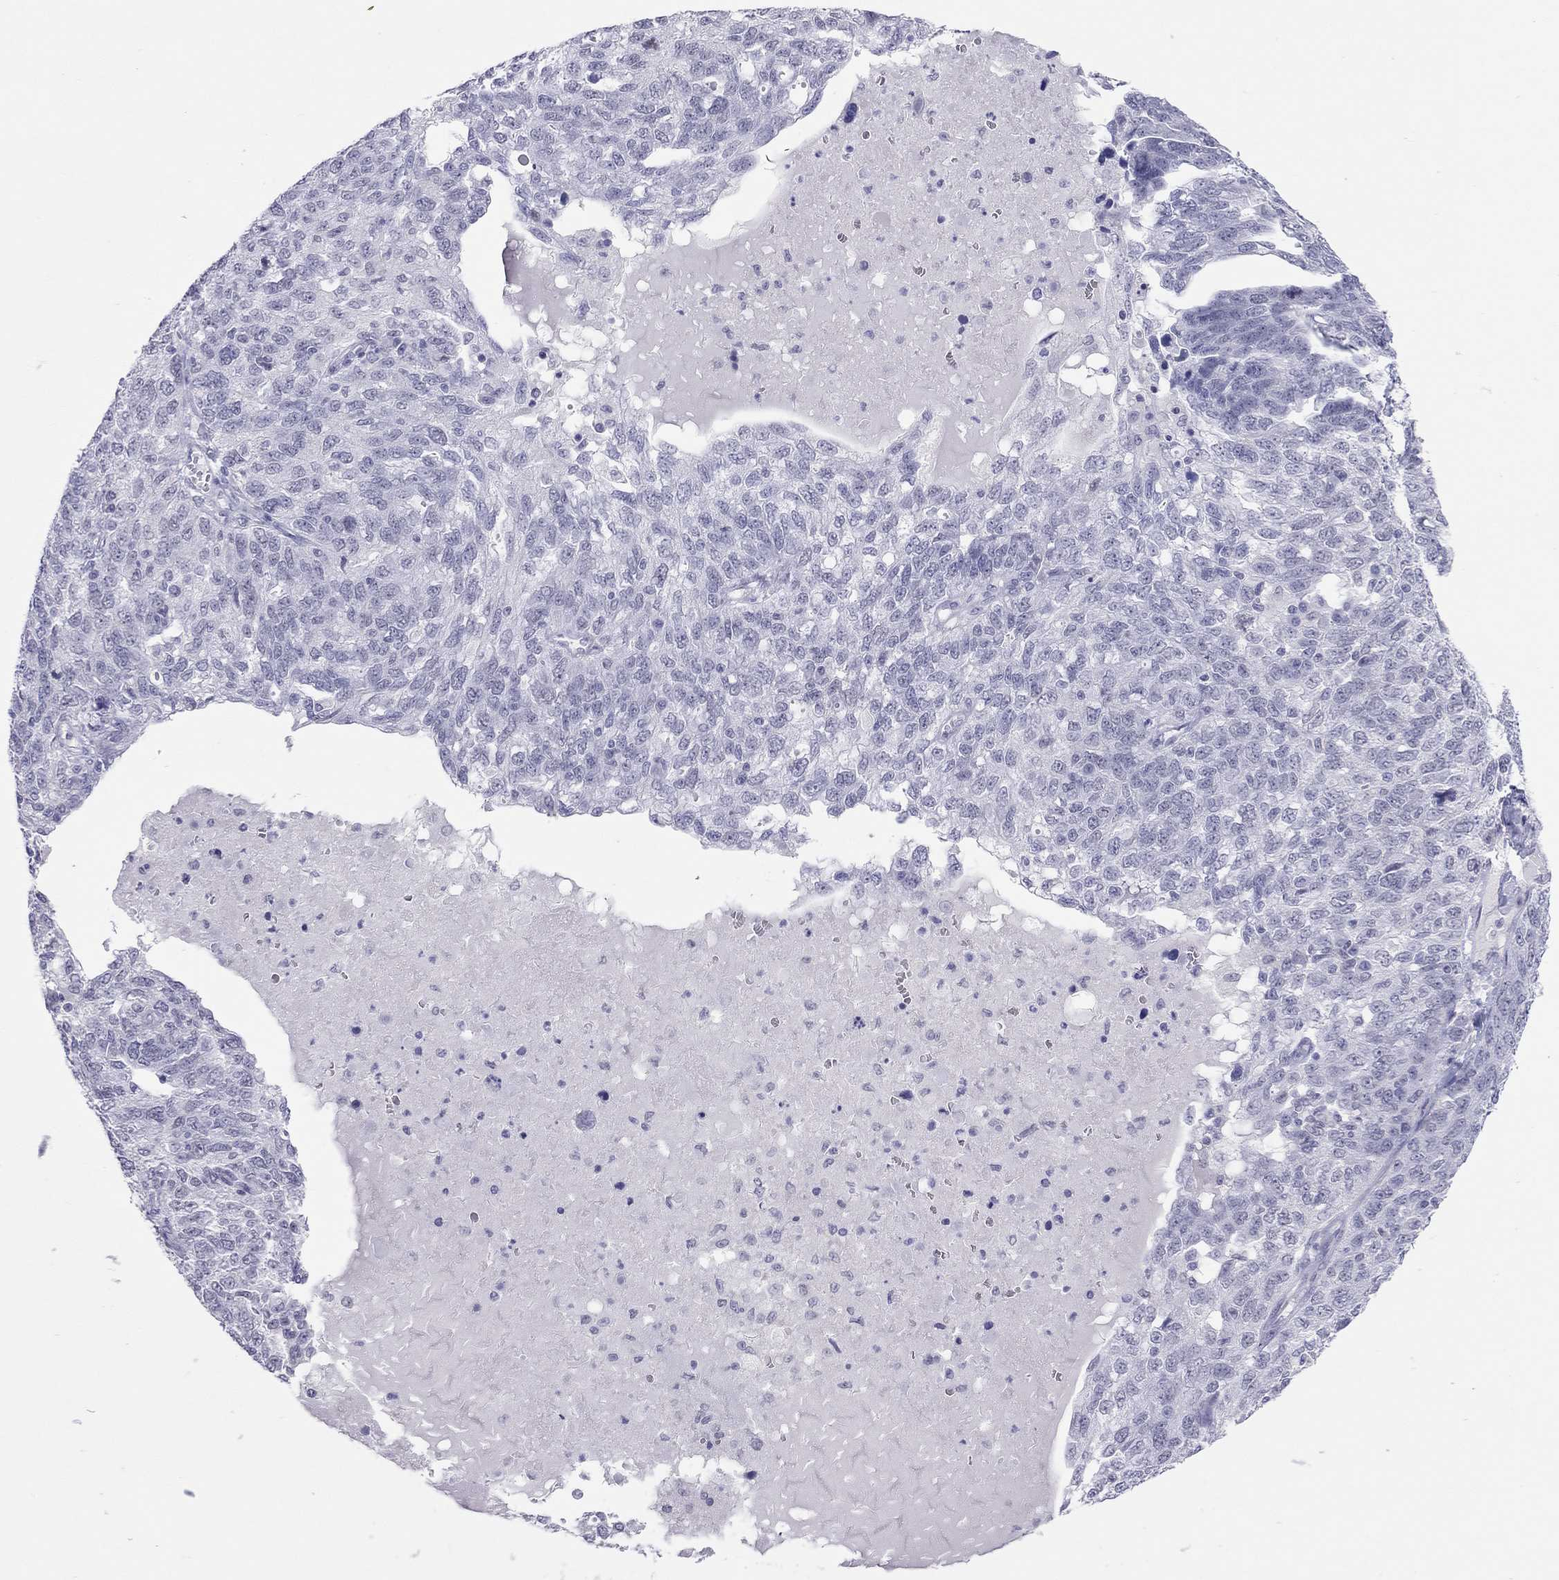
{"staining": {"intensity": "negative", "quantity": "none", "location": "none"}, "tissue": "ovarian cancer", "cell_type": "Tumor cells", "image_type": "cancer", "snomed": [{"axis": "morphology", "description": "Cystadenocarcinoma, serous, NOS"}, {"axis": "topography", "description": "Ovary"}], "caption": "Immunohistochemistry (IHC) histopathology image of neoplastic tissue: serous cystadenocarcinoma (ovarian) stained with DAB shows no significant protein staining in tumor cells.", "gene": "JHY", "patient": {"sex": "female", "age": 71}}